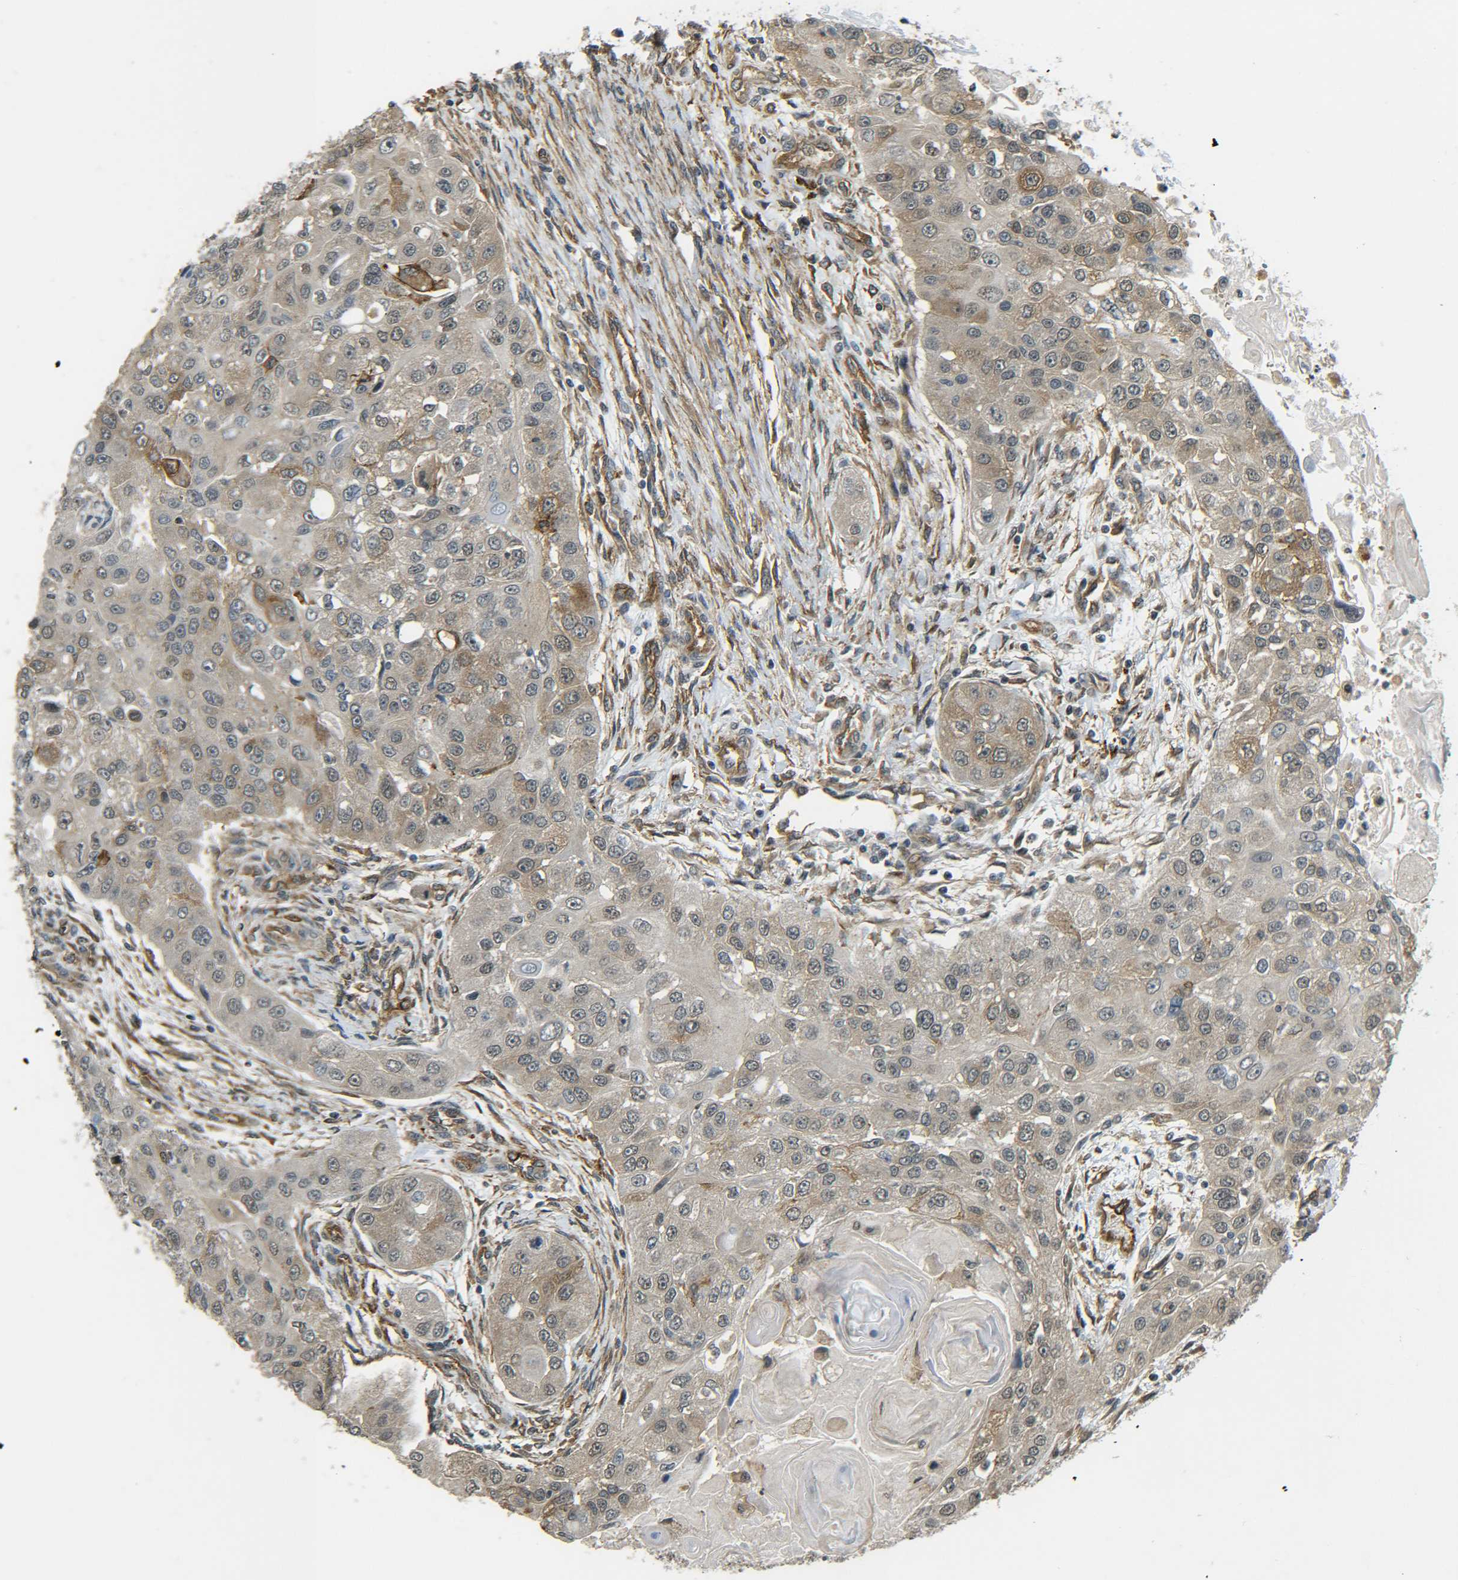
{"staining": {"intensity": "weak", "quantity": ">75%", "location": "cytoplasmic/membranous"}, "tissue": "head and neck cancer", "cell_type": "Tumor cells", "image_type": "cancer", "snomed": [{"axis": "morphology", "description": "Normal tissue, NOS"}, {"axis": "morphology", "description": "Squamous cell carcinoma, NOS"}, {"axis": "topography", "description": "Skeletal muscle"}, {"axis": "topography", "description": "Head-Neck"}], "caption": "This image shows immunohistochemistry (IHC) staining of human head and neck squamous cell carcinoma, with low weak cytoplasmic/membranous positivity in approximately >75% of tumor cells.", "gene": "DAB2", "patient": {"sex": "male", "age": 51}}